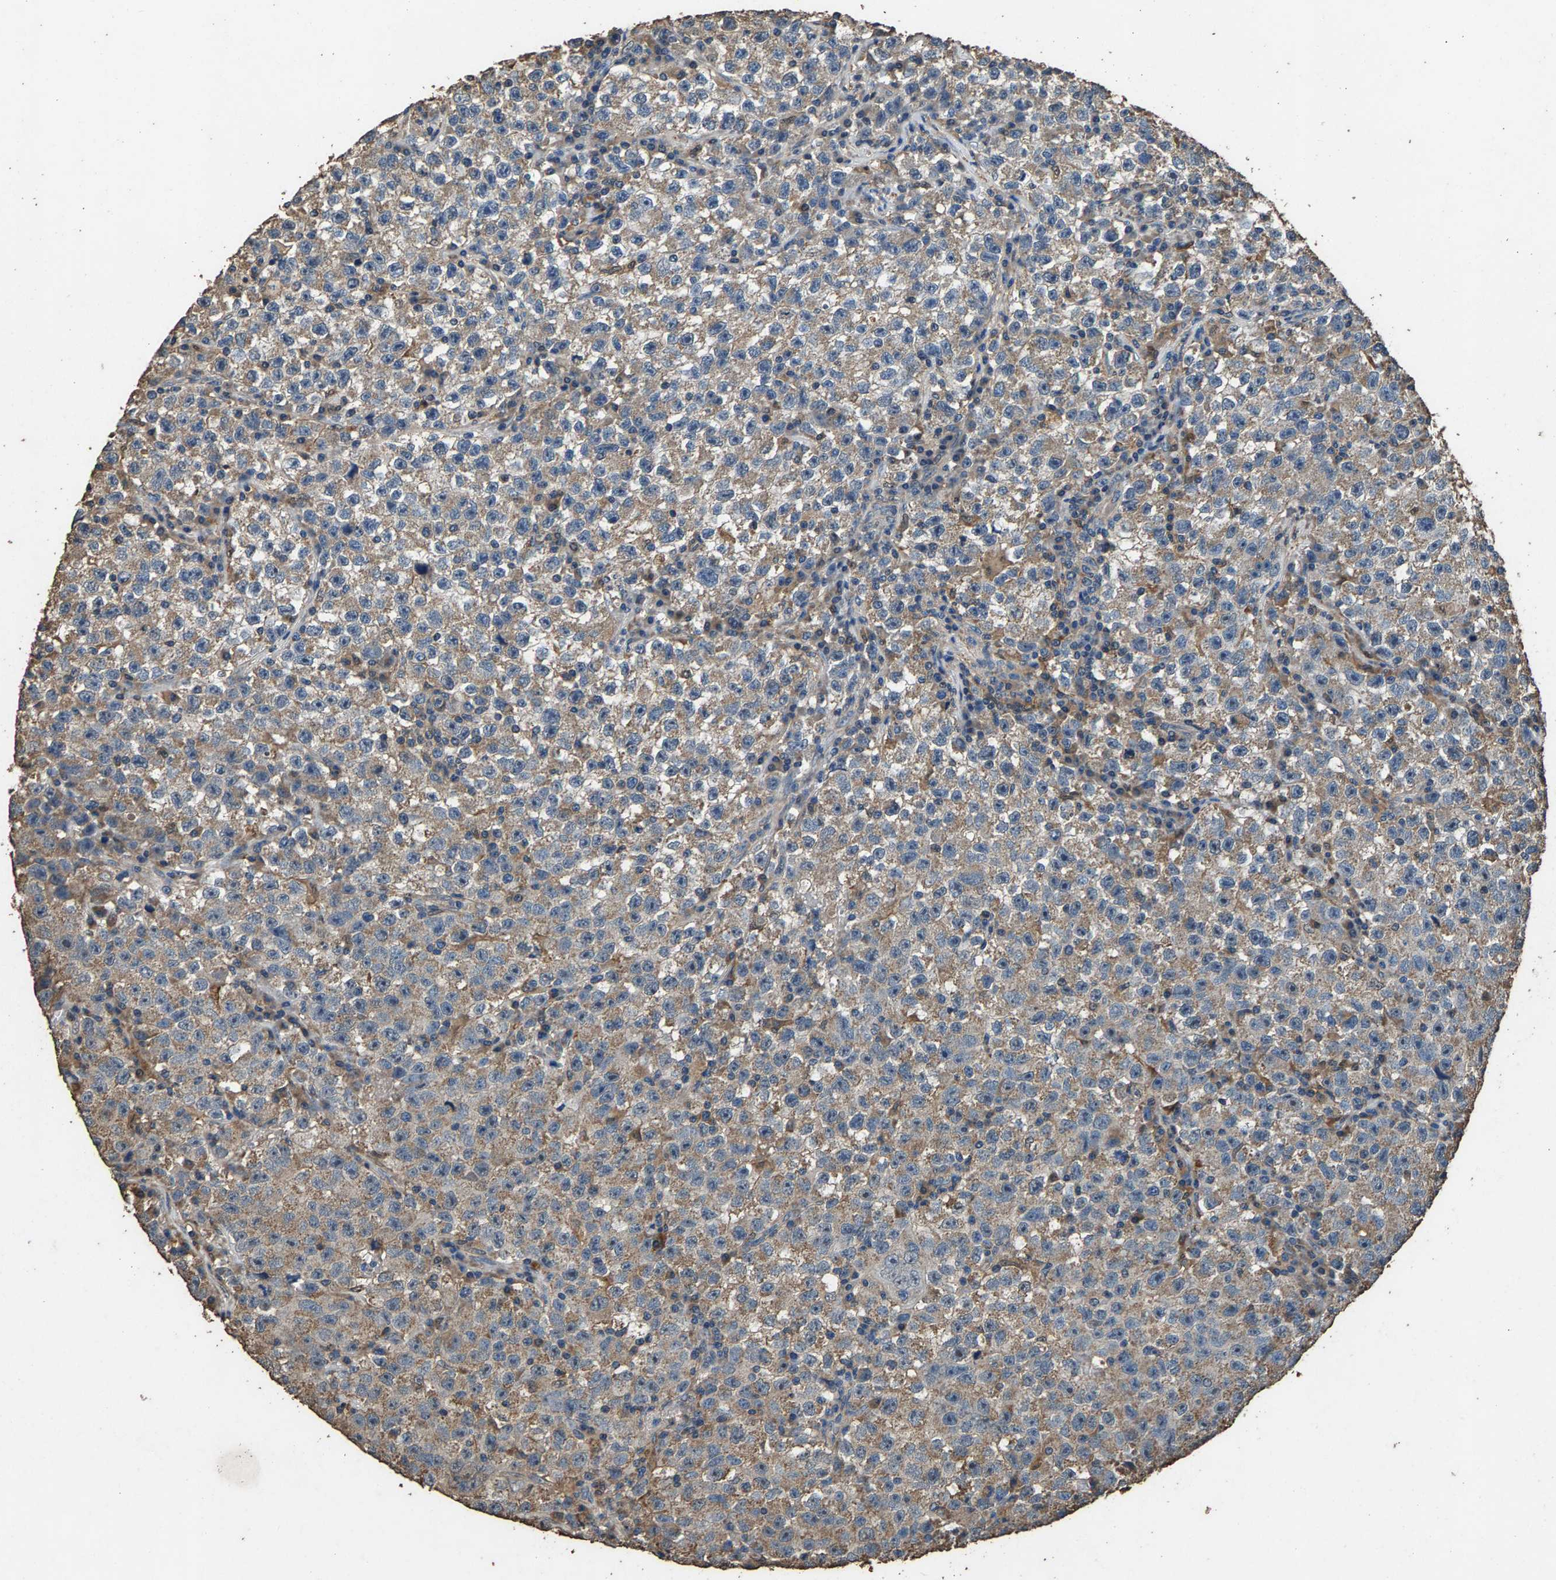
{"staining": {"intensity": "weak", "quantity": ">75%", "location": "cytoplasmic/membranous"}, "tissue": "testis cancer", "cell_type": "Tumor cells", "image_type": "cancer", "snomed": [{"axis": "morphology", "description": "Seminoma, NOS"}, {"axis": "topography", "description": "Testis"}], "caption": "IHC (DAB (3,3'-diaminobenzidine)) staining of testis seminoma exhibits weak cytoplasmic/membranous protein expression in approximately >75% of tumor cells.", "gene": "MRPL27", "patient": {"sex": "male", "age": 22}}